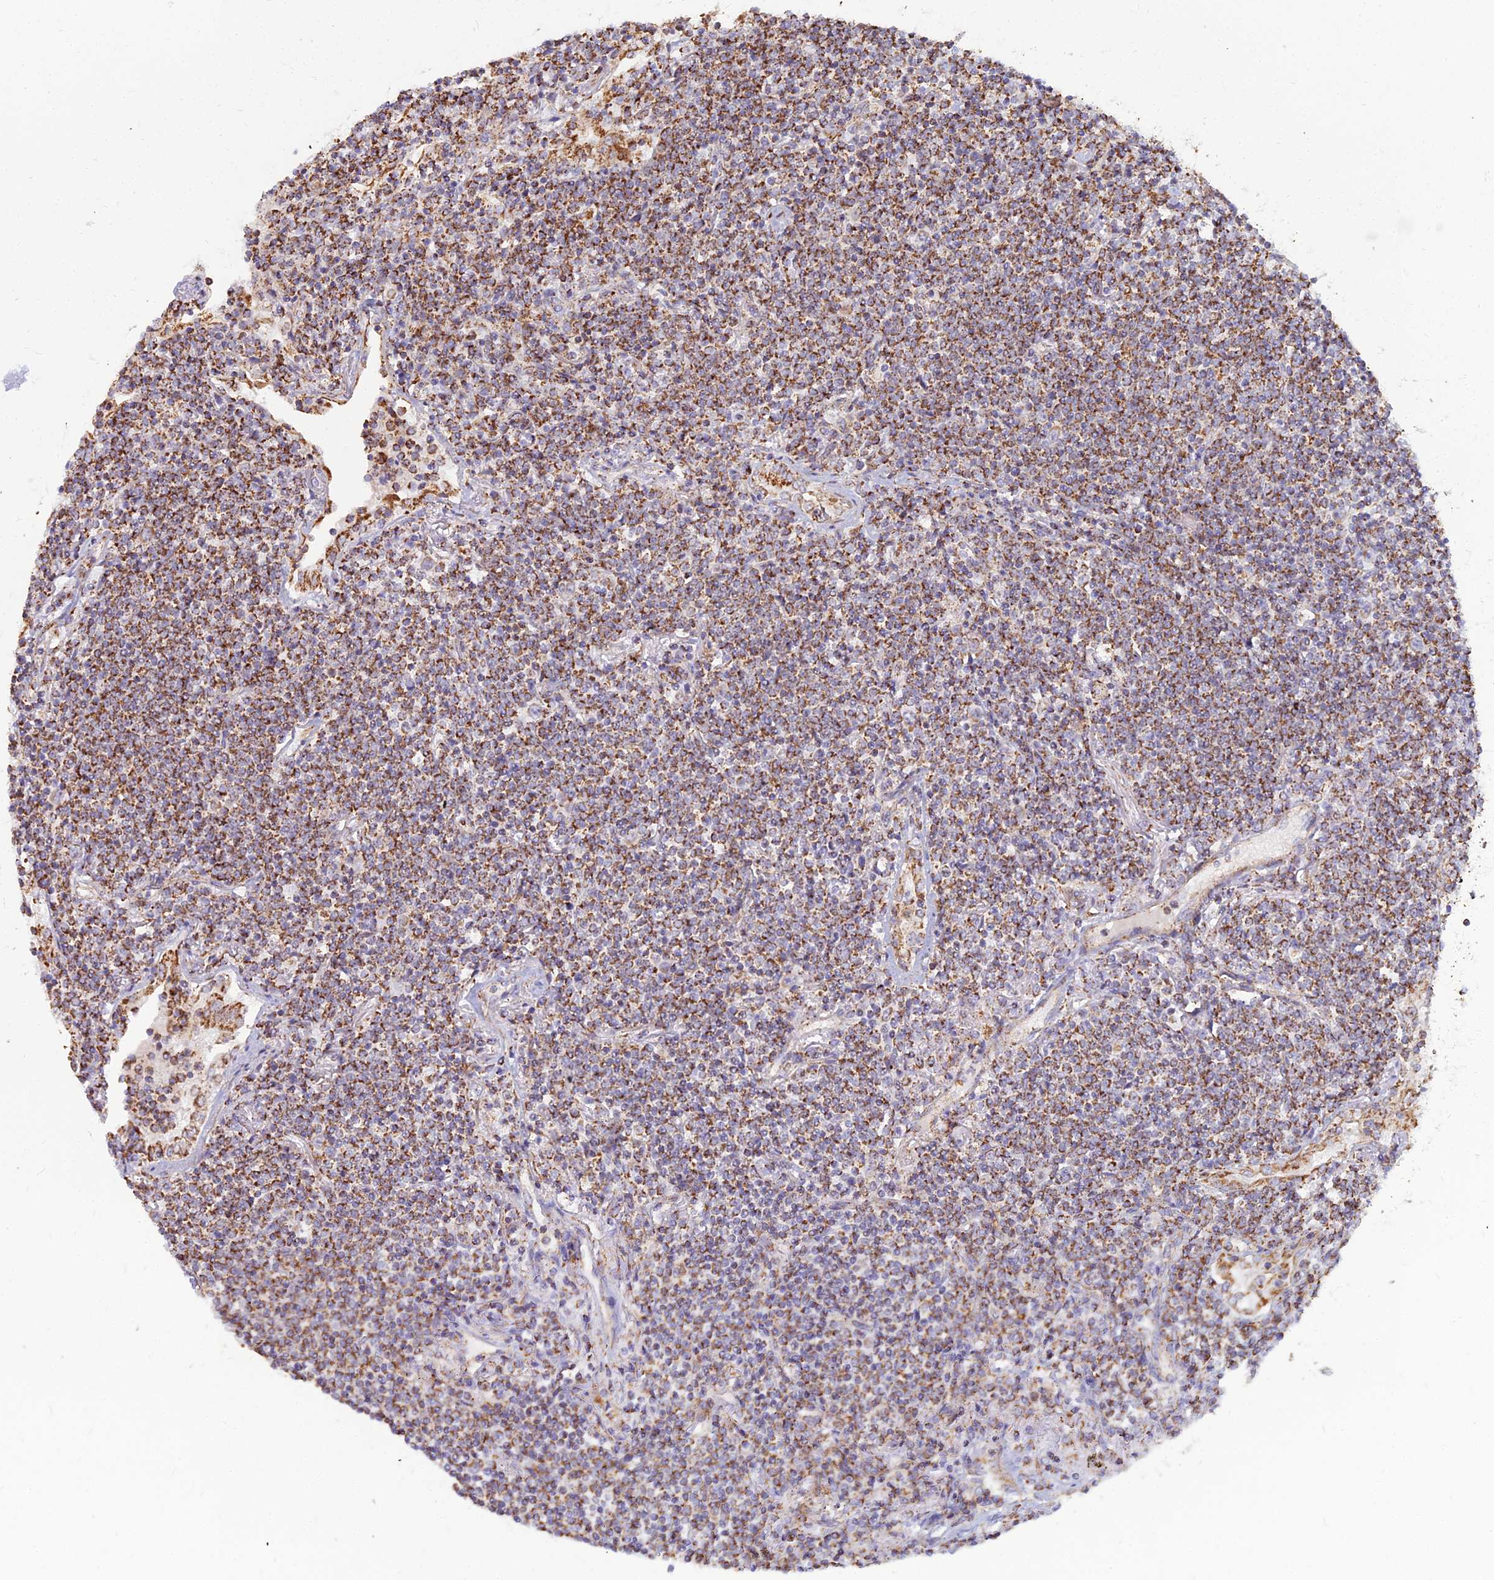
{"staining": {"intensity": "strong", "quantity": "25%-75%", "location": "cytoplasmic/membranous"}, "tissue": "lymphoma", "cell_type": "Tumor cells", "image_type": "cancer", "snomed": [{"axis": "morphology", "description": "Malignant lymphoma, non-Hodgkin's type, Low grade"}, {"axis": "topography", "description": "Lung"}], "caption": "Tumor cells show strong cytoplasmic/membranous positivity in about 25%-75% of cells in malignant lymphoma, non-Hodgkin's type (low-grade).", "gene": "SLC35F4", "patient": {"sex": "female", "age": 71}}